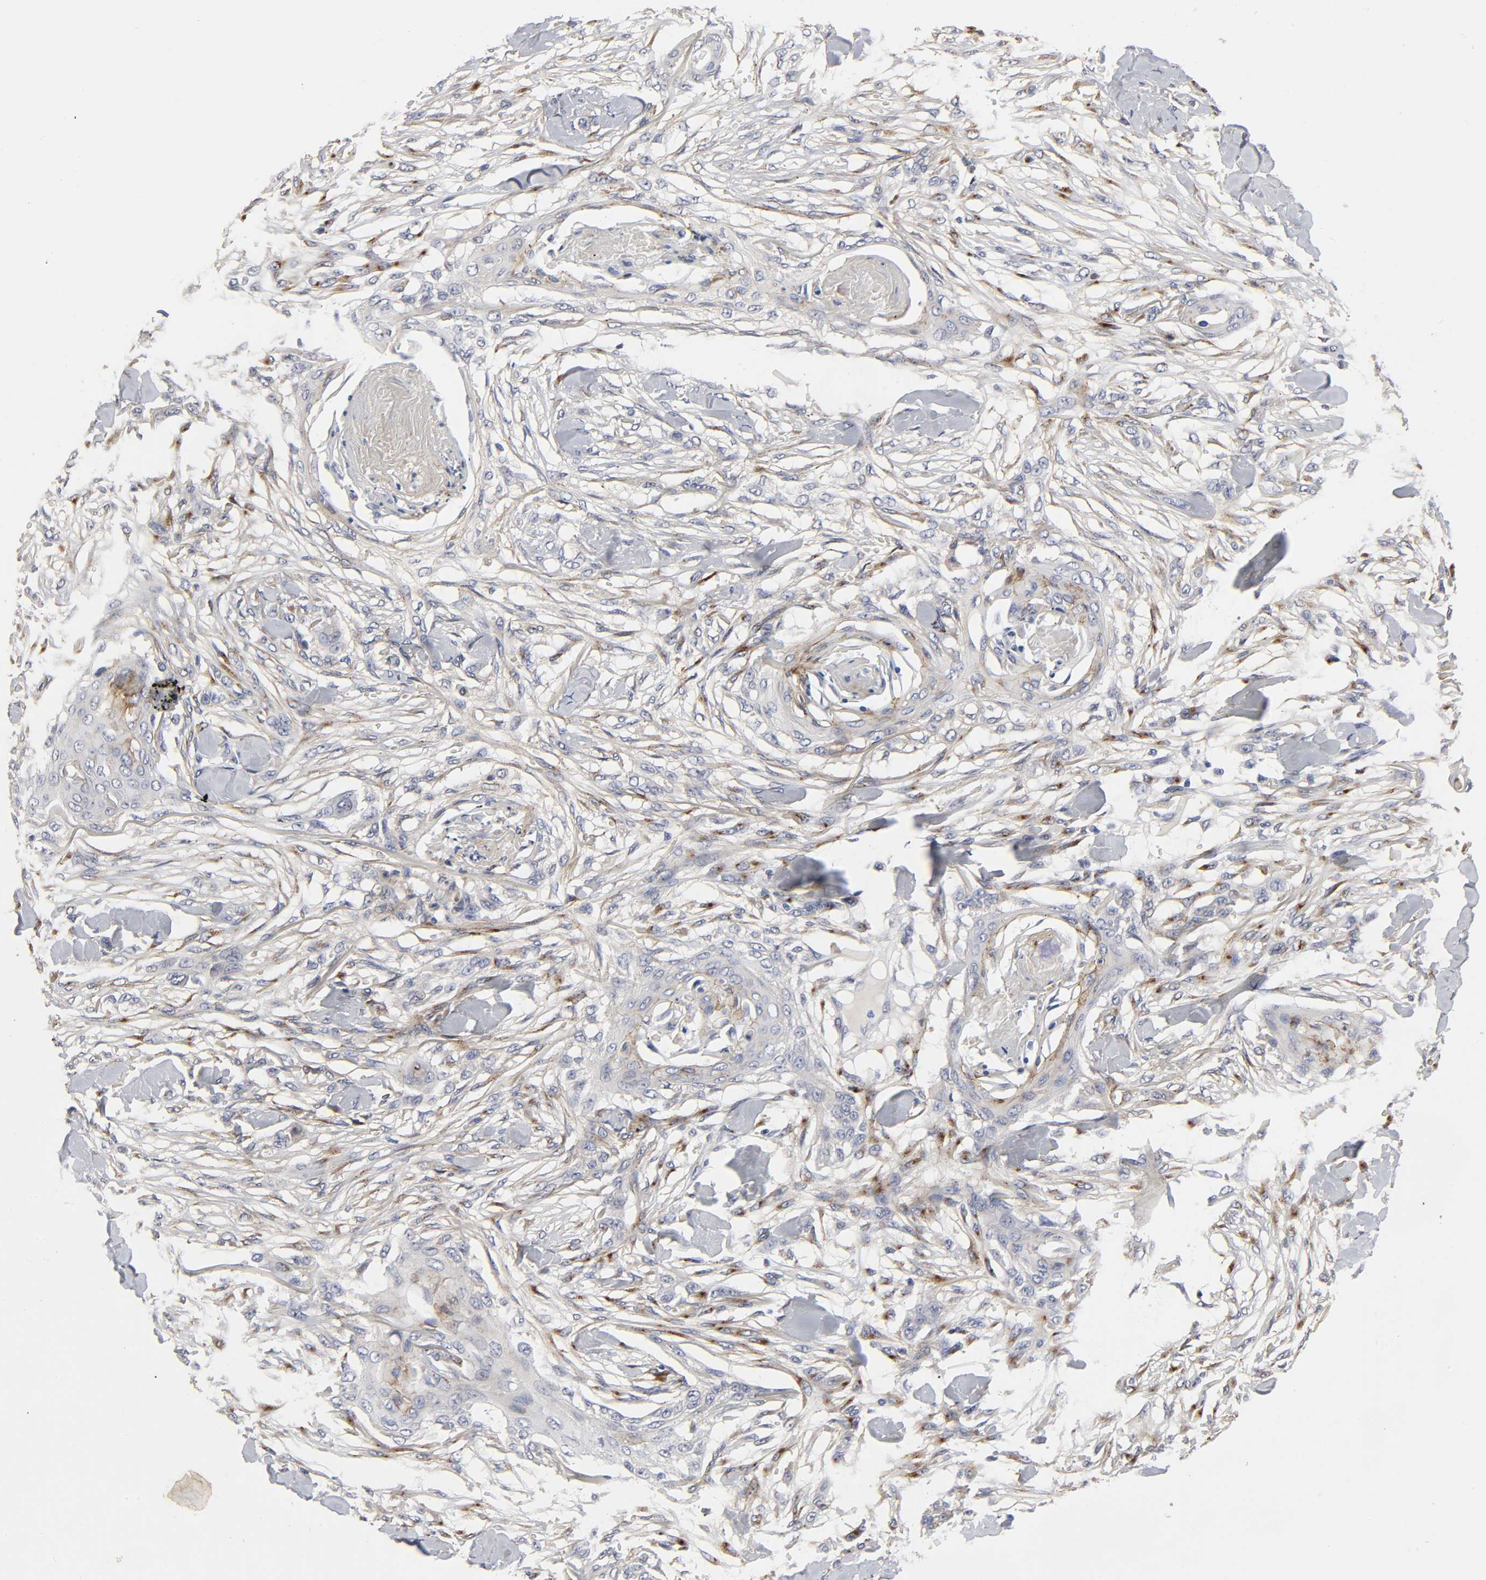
{"staining": {"intensity": "negative", "quantity": "none", "location": "none"}, "tissue": "skin cancer", "cell_type": "Tumor cells", "image_type": "cancer", "snomed": [{"axis": "morphology", "description": "Normal tissue, NOS"}, {"axis": "morphology", "description": "Squamous cell carcinoma, NOS"}, {"axis": "topography", "description": "Skin"}], "caption": "The micrograph reveals no significant expression in tumor cells of skin cancer.", "gene": "LRP1", "patient": {"sex": "female", "age": 59}}